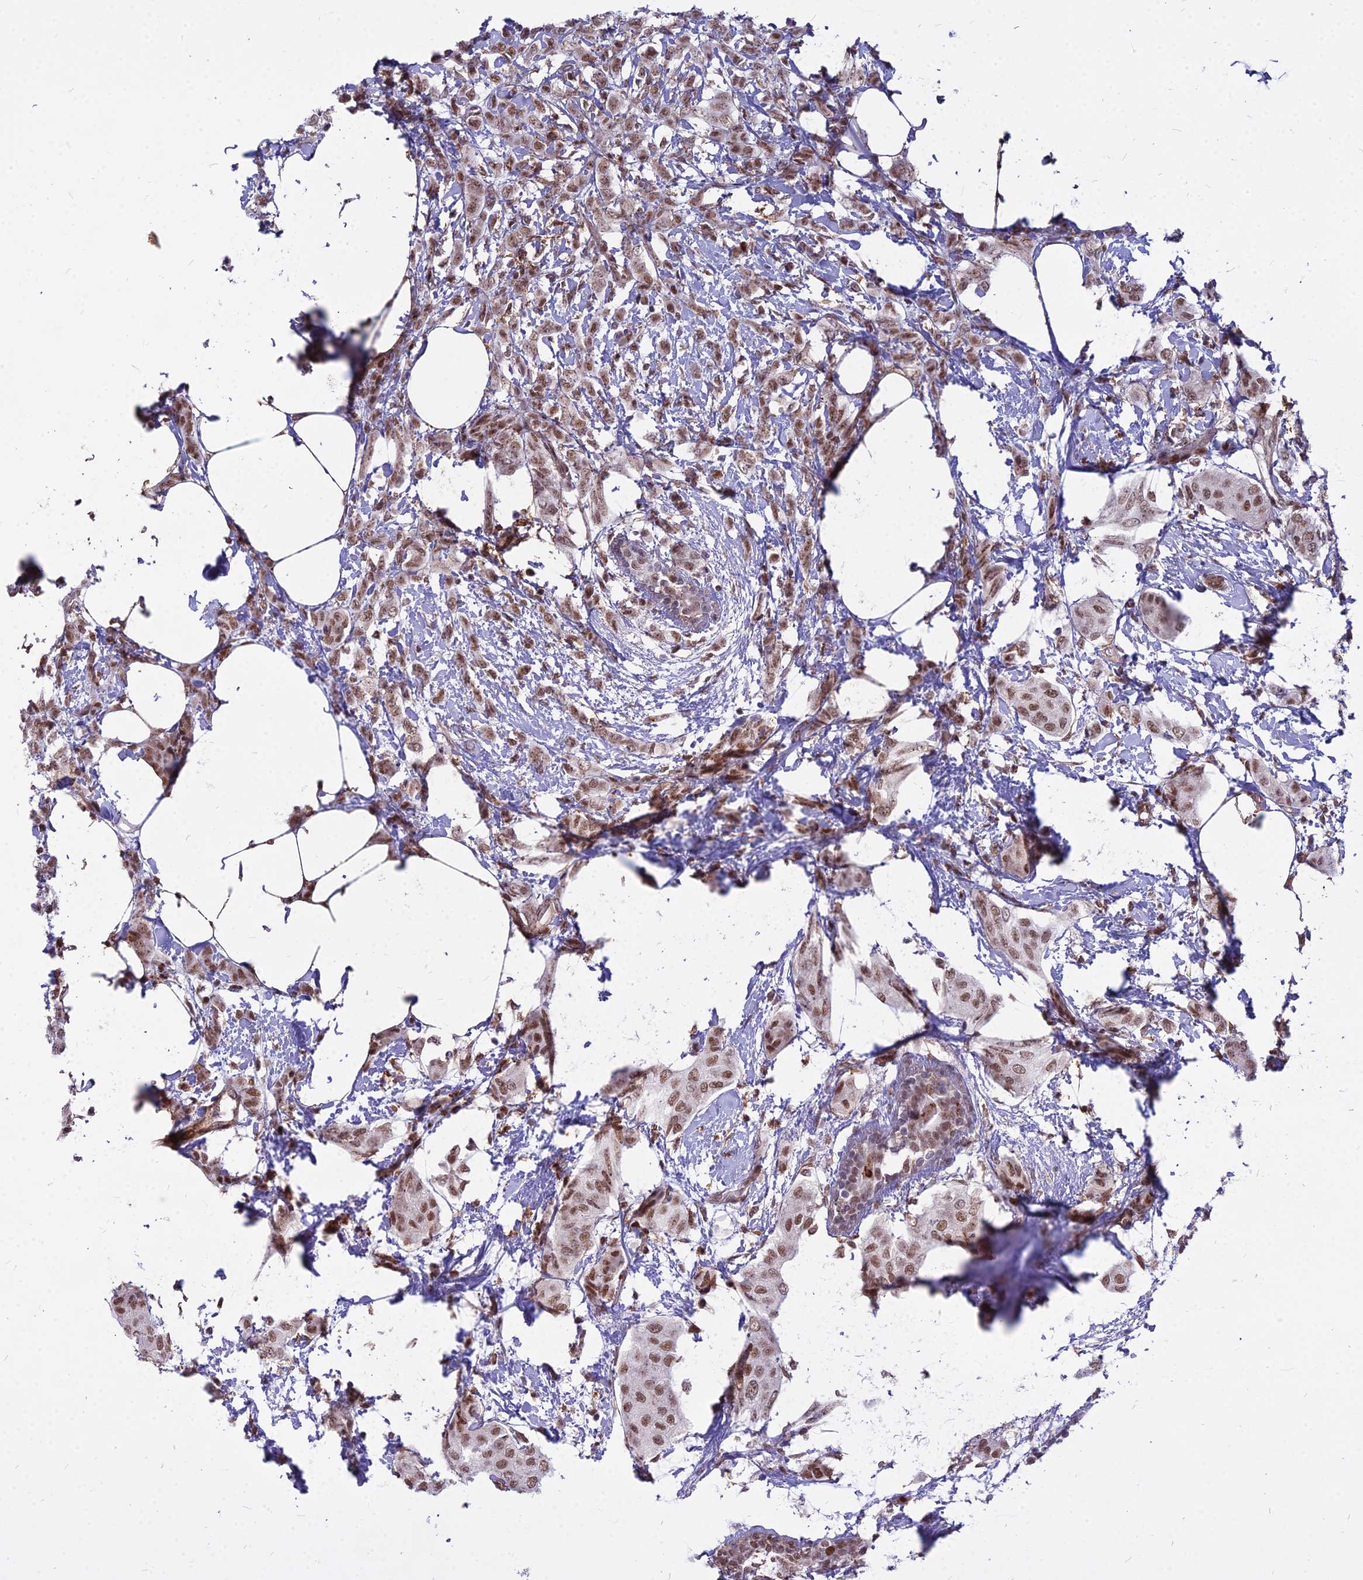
{"staining": {"intensity": "moderate", "quantity": ">75%", "location": "nuclear"}, "tissue": "breast cancer", "cell_type": "Tumor cells", "image_type": "cancer", "snomed": [{"axis": "morphology", "description": "Duct carcinoma"}, {"axis": "topography", "description": "Breast"}], "caption": "IHC of breast infiltrating ductal carcinoma exhibits medium levels of moderate nuclear staining in about >75% of tumor cells. Nuclei are stained in blue.", "gene": "ALG10", "patient": {"sex": "female", "age": 72}}